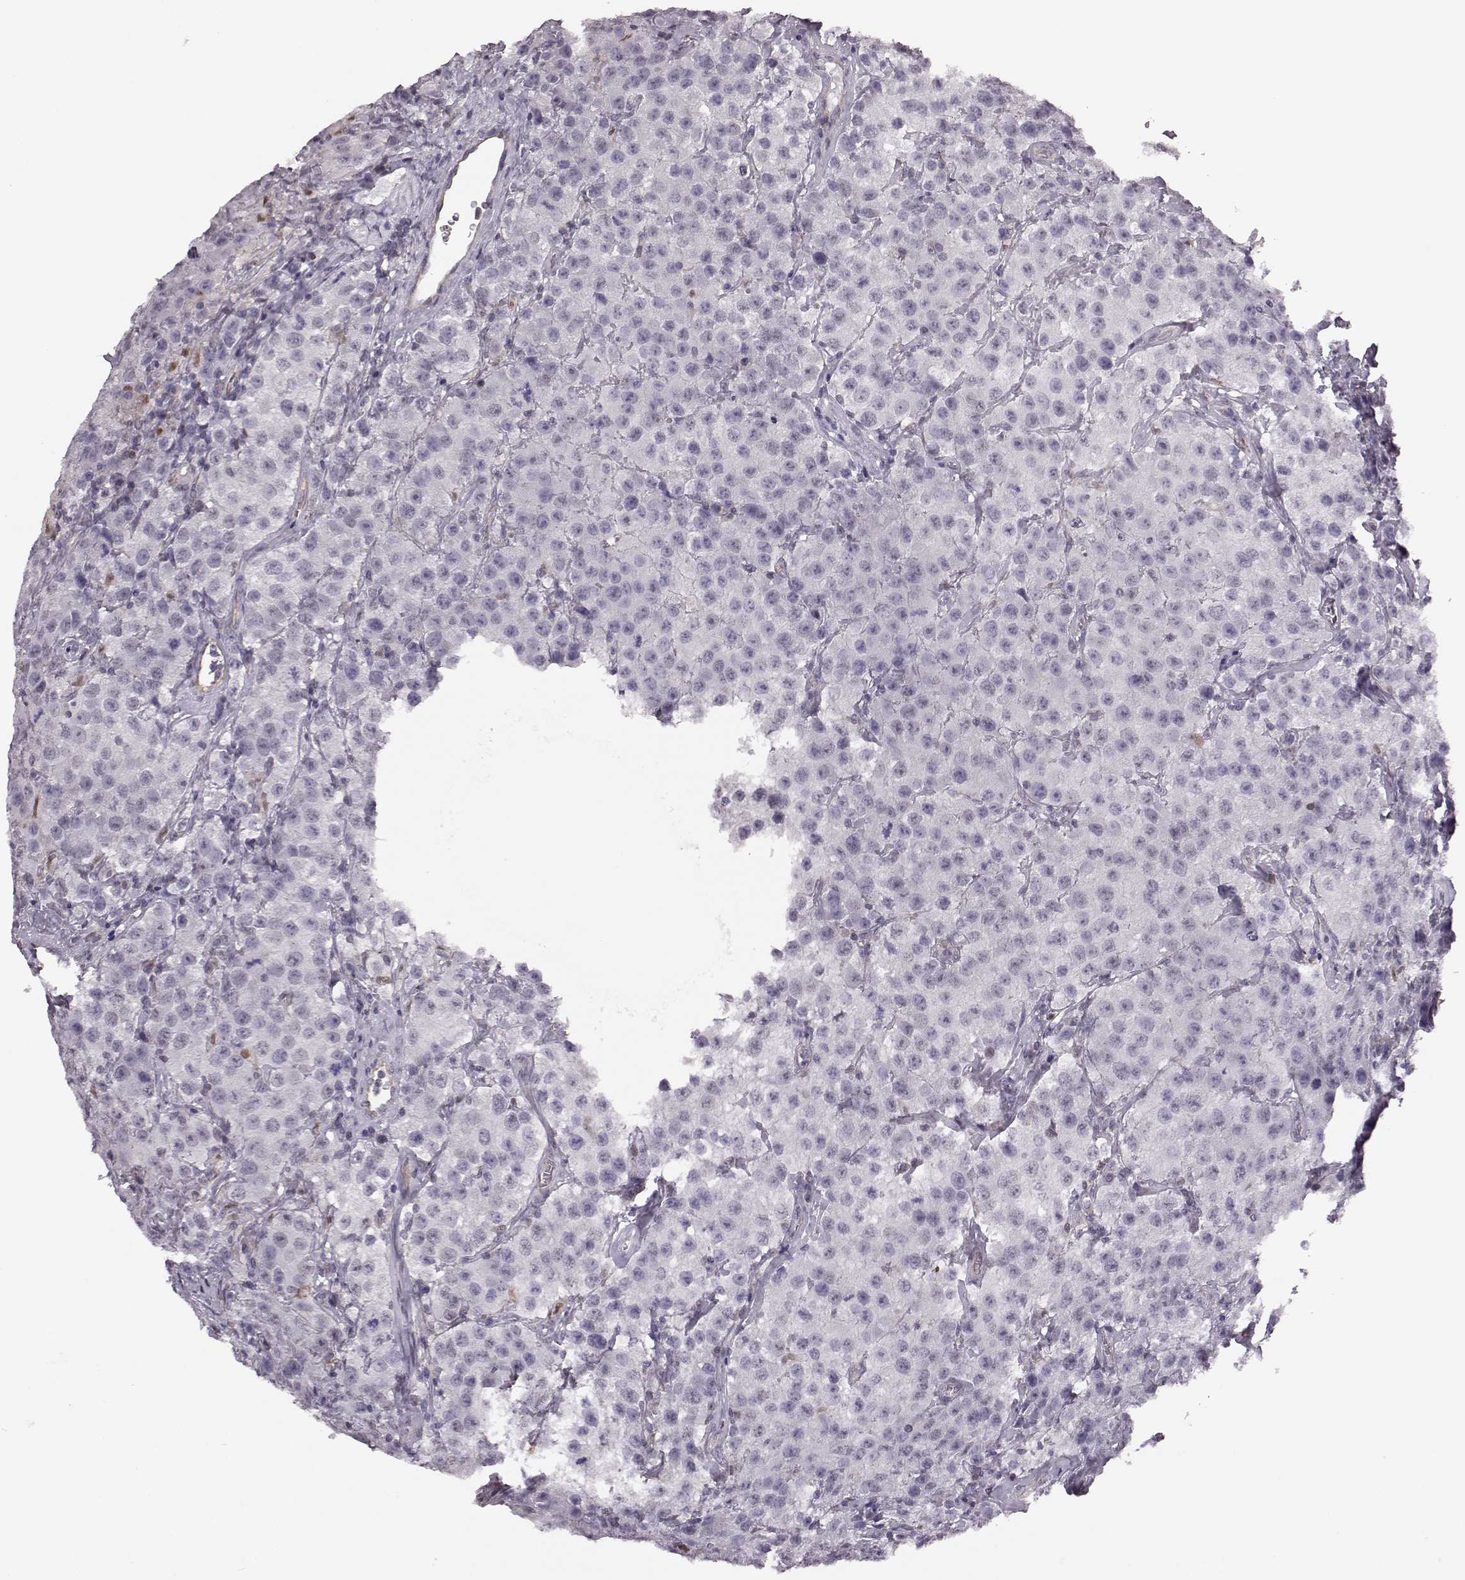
{"staining": {"intensity": "negative", "quantity": "none", "location": "none"}, "tissue": "testis cancer", "cell_type": "Tumor cells", "image_type": "cancer", "snomed": [{"axis": "morphology", "description": "Seminoma, NOS"}, {"axis": "topography", "description": "Testis"}], "caption": "High power microscopy histopathology image of an IHC image of testis cancer, revealing no significant expression in tumor cells.", "gene": "KLF6", "patient": {"sex": "male", "age": 52}}